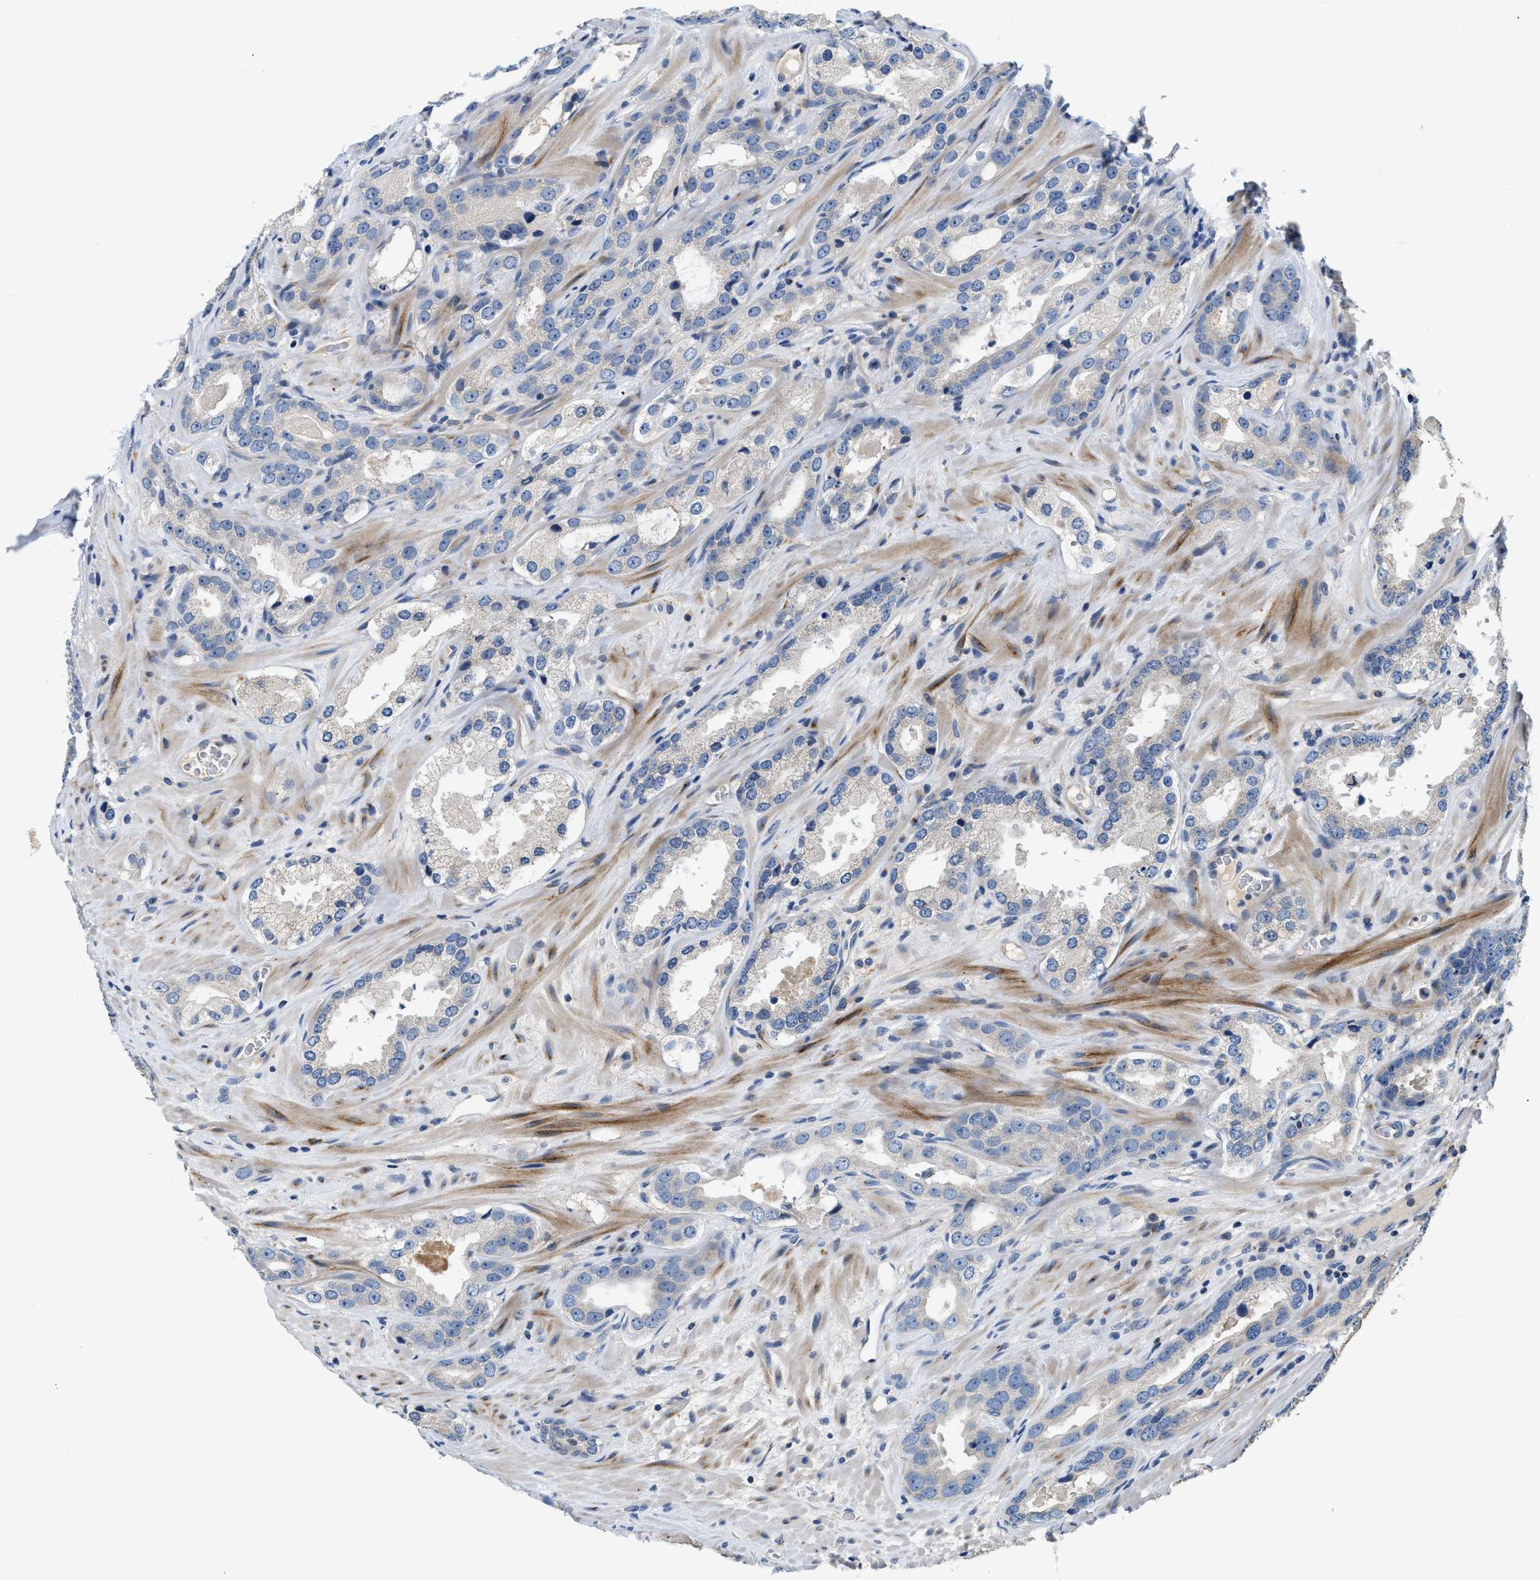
{"staining": {"intensity": "negative", "quantity": "none", "location": "none"}, "tissue": "prostate cancer", "cell_type": "Tumor cells", "image_type": "cancer", "snomed": [{"axis": "morphology", "description": "Adenocarcinoma, High grade"}, {"axis": "topography", "description": "Prostate"}], "caption": "This is an immunohistochemistry (IHC) photomicrograph of prostate cancer. There is no positivity in tumor cells.", "gene": "IL17RC", "patient": {"sex": "male", "age": 63}}